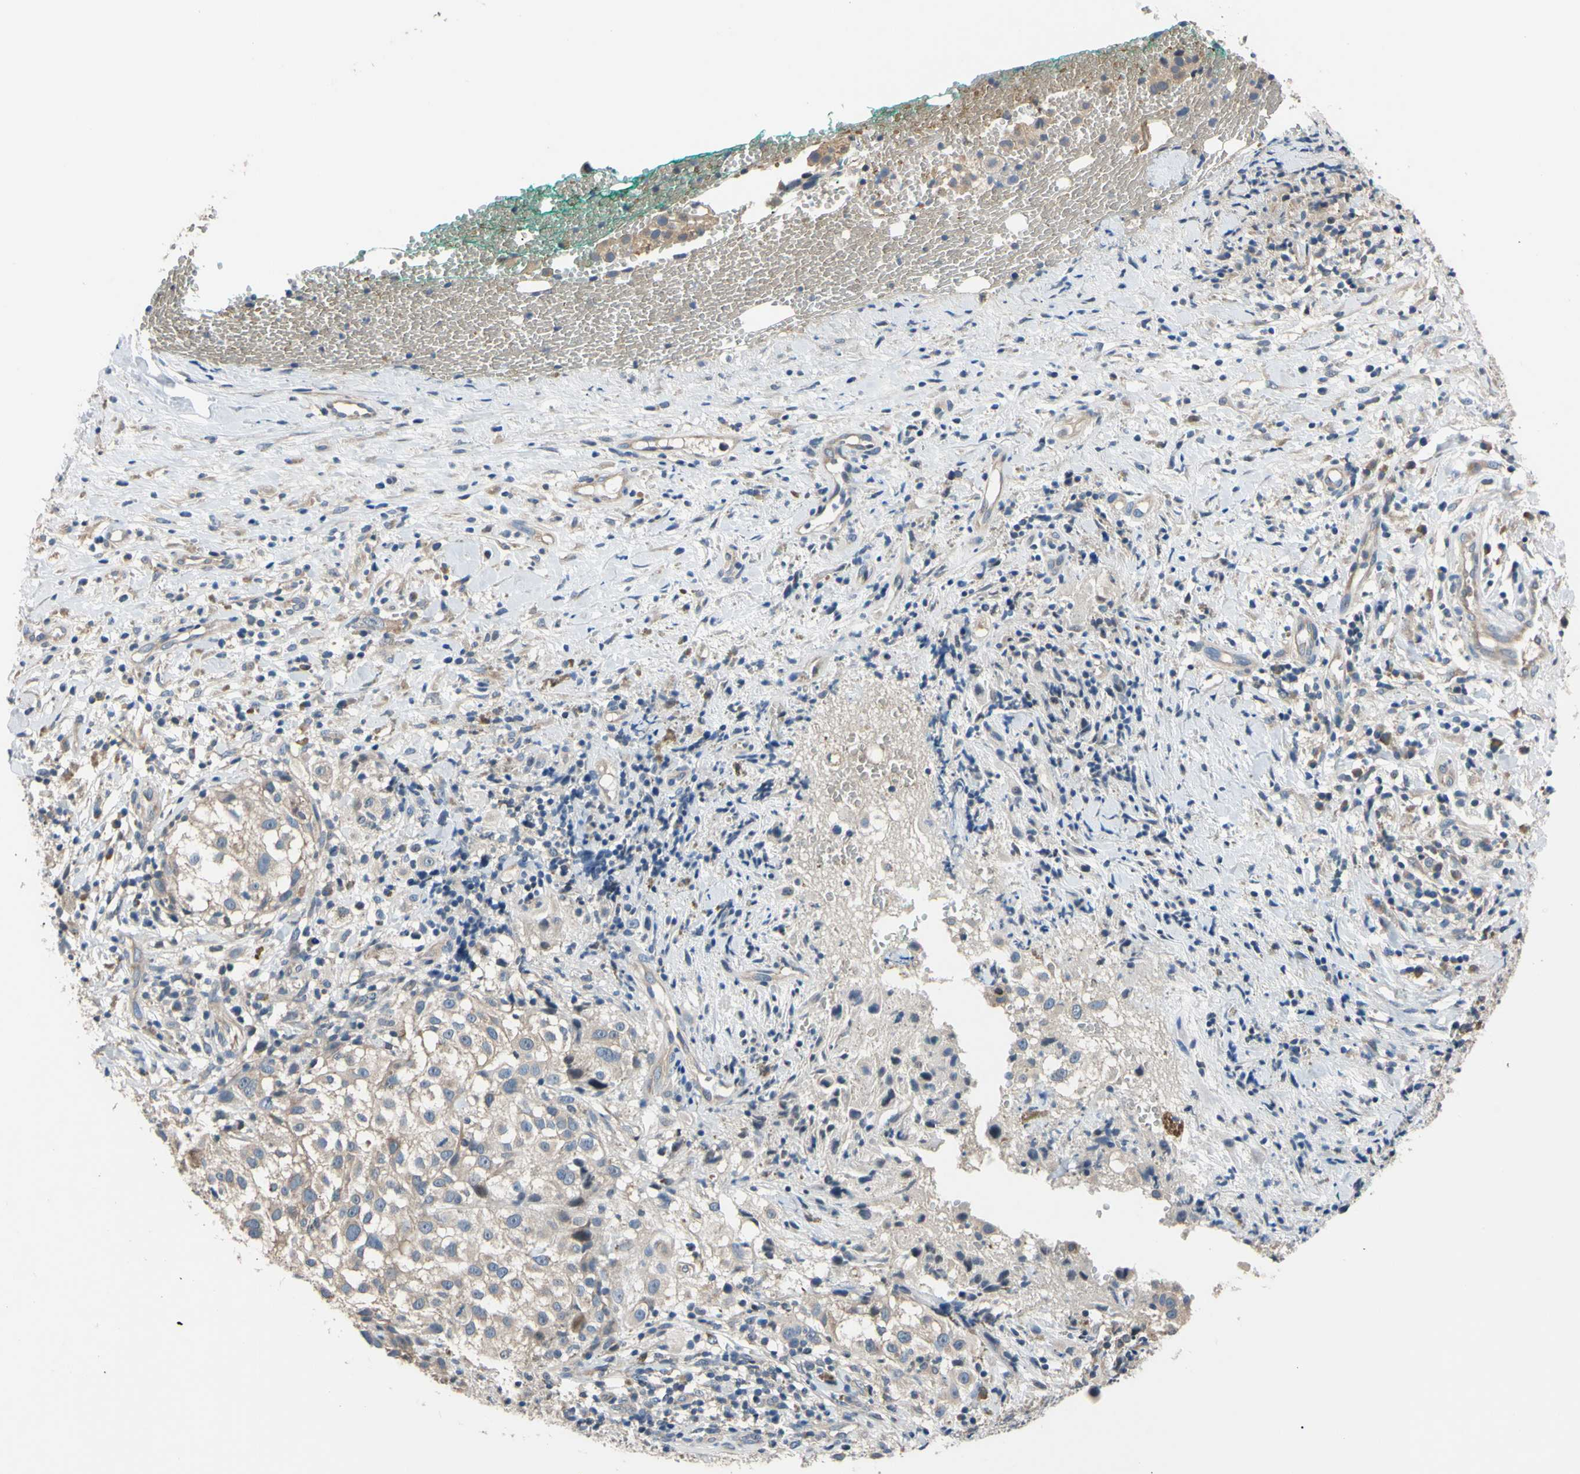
{"staining": {"intensity": "weak", "quantity": ">75%", "location": "cytoplasmic/membranous"}, "tissue": "melanoma", "cell_type": "Tumor cells", "image_type": "cancer", "snomed": [{"axis": "morphology", "description": "Necrosis, NOS"}, {"axis": "morphology", "description": "Malignant melanoma, NOS"}, {"axis": "topography", "description": "Skin"}], "caption": "Melanoma stained with IHC reveals weak cytoplasmic/membranous staining in about >75% of tumor cells. (DAB = brown stain, brightfield microscopy at high magnification).", "gene": "RARS1", "patient": {"sex": "female", "age": 87}}